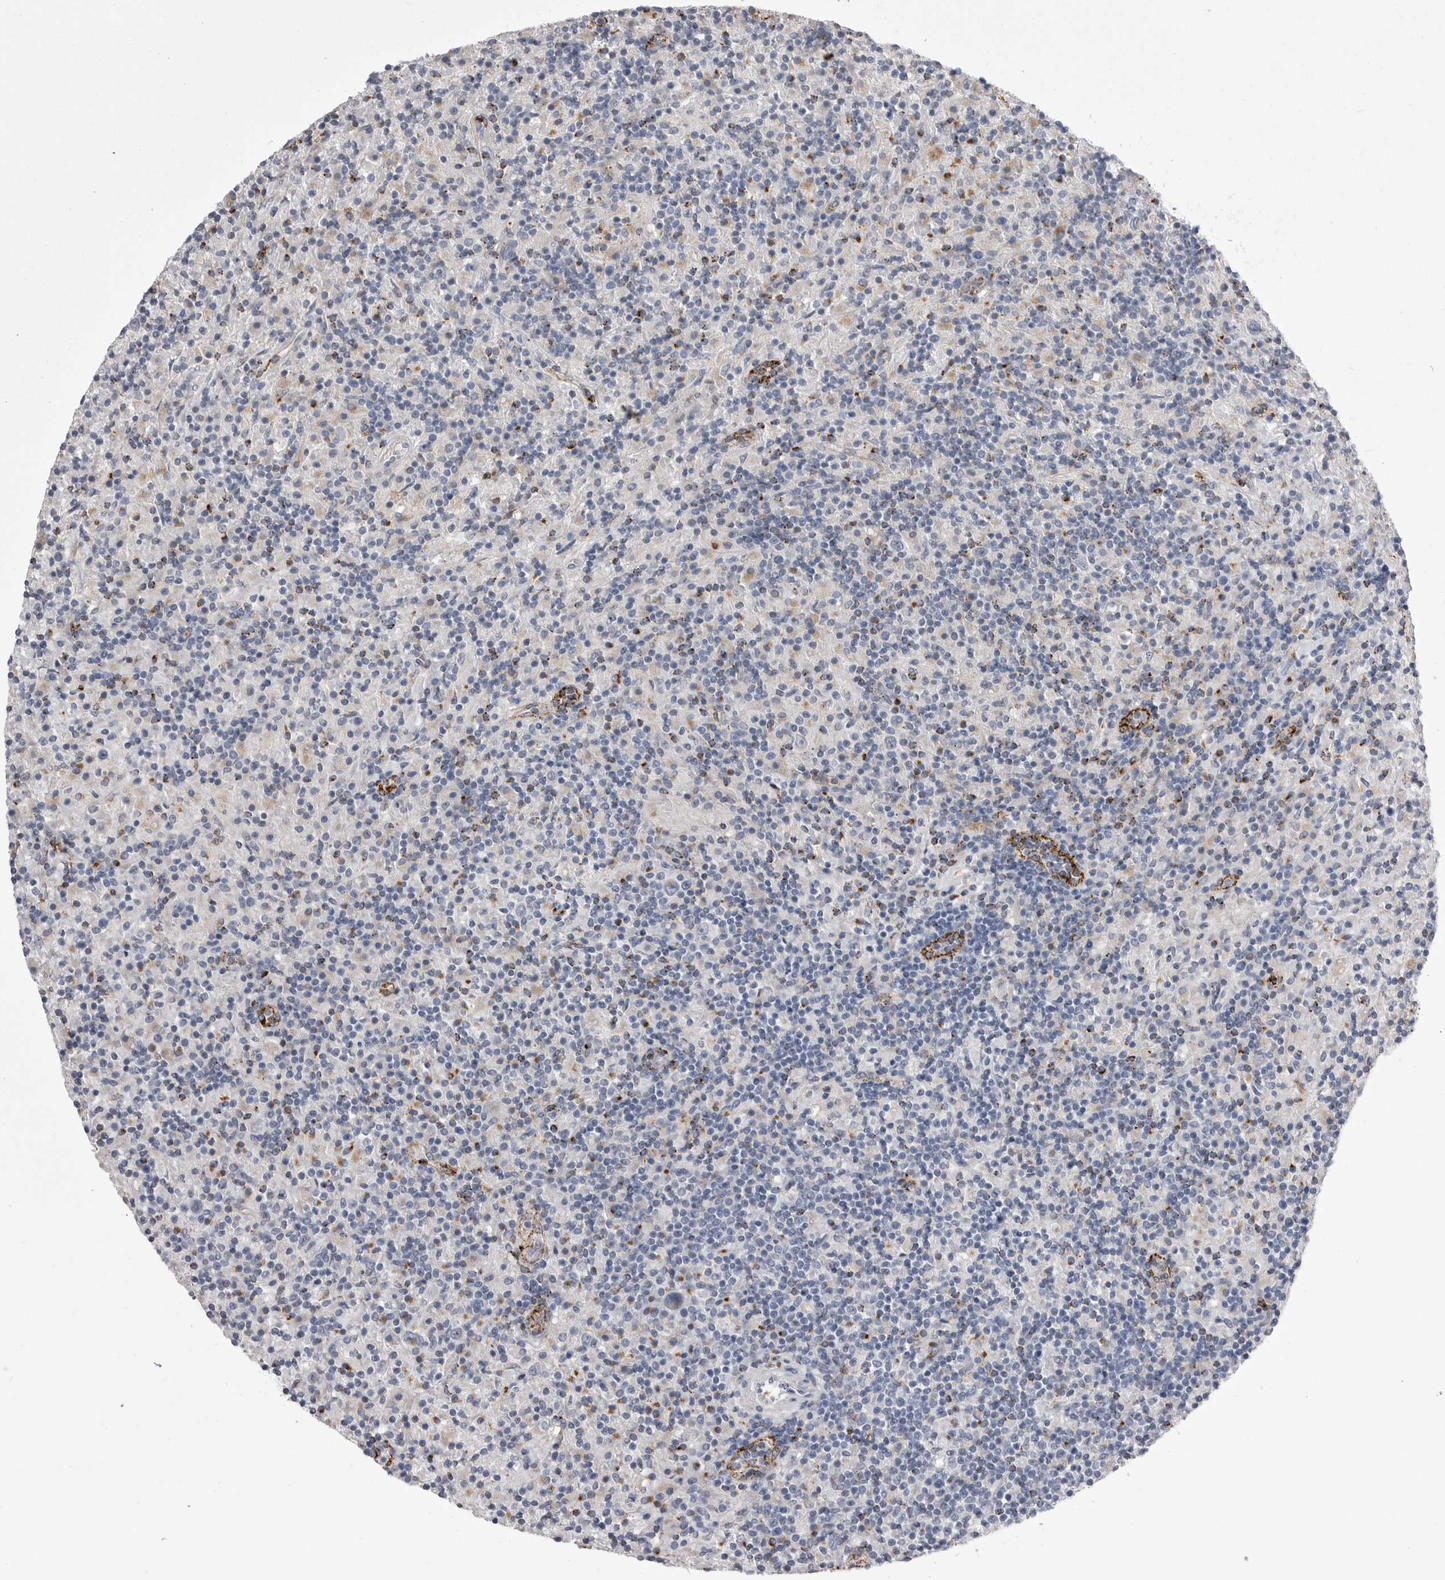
{"staining": {"intensity": "negative", "quantity": "none", "location": "none"}, "tissue": "lymphoma", "cell_type": "Tumor cells", "image_type": "cancer", "snomed": [{"axis": "morphology", "description": "Hodgkin's disease, NOS"}, {"axis": "topography", "description": "Lymph node"}], "caption": "Tumor cells are negative for brown protein staining in Hodgkin's disease. (Immunohistochemistry (ihc), brightfield microscopy, high magnification).", "gene": "PSPN", "patient": {"sex": "male", "age": 70}}